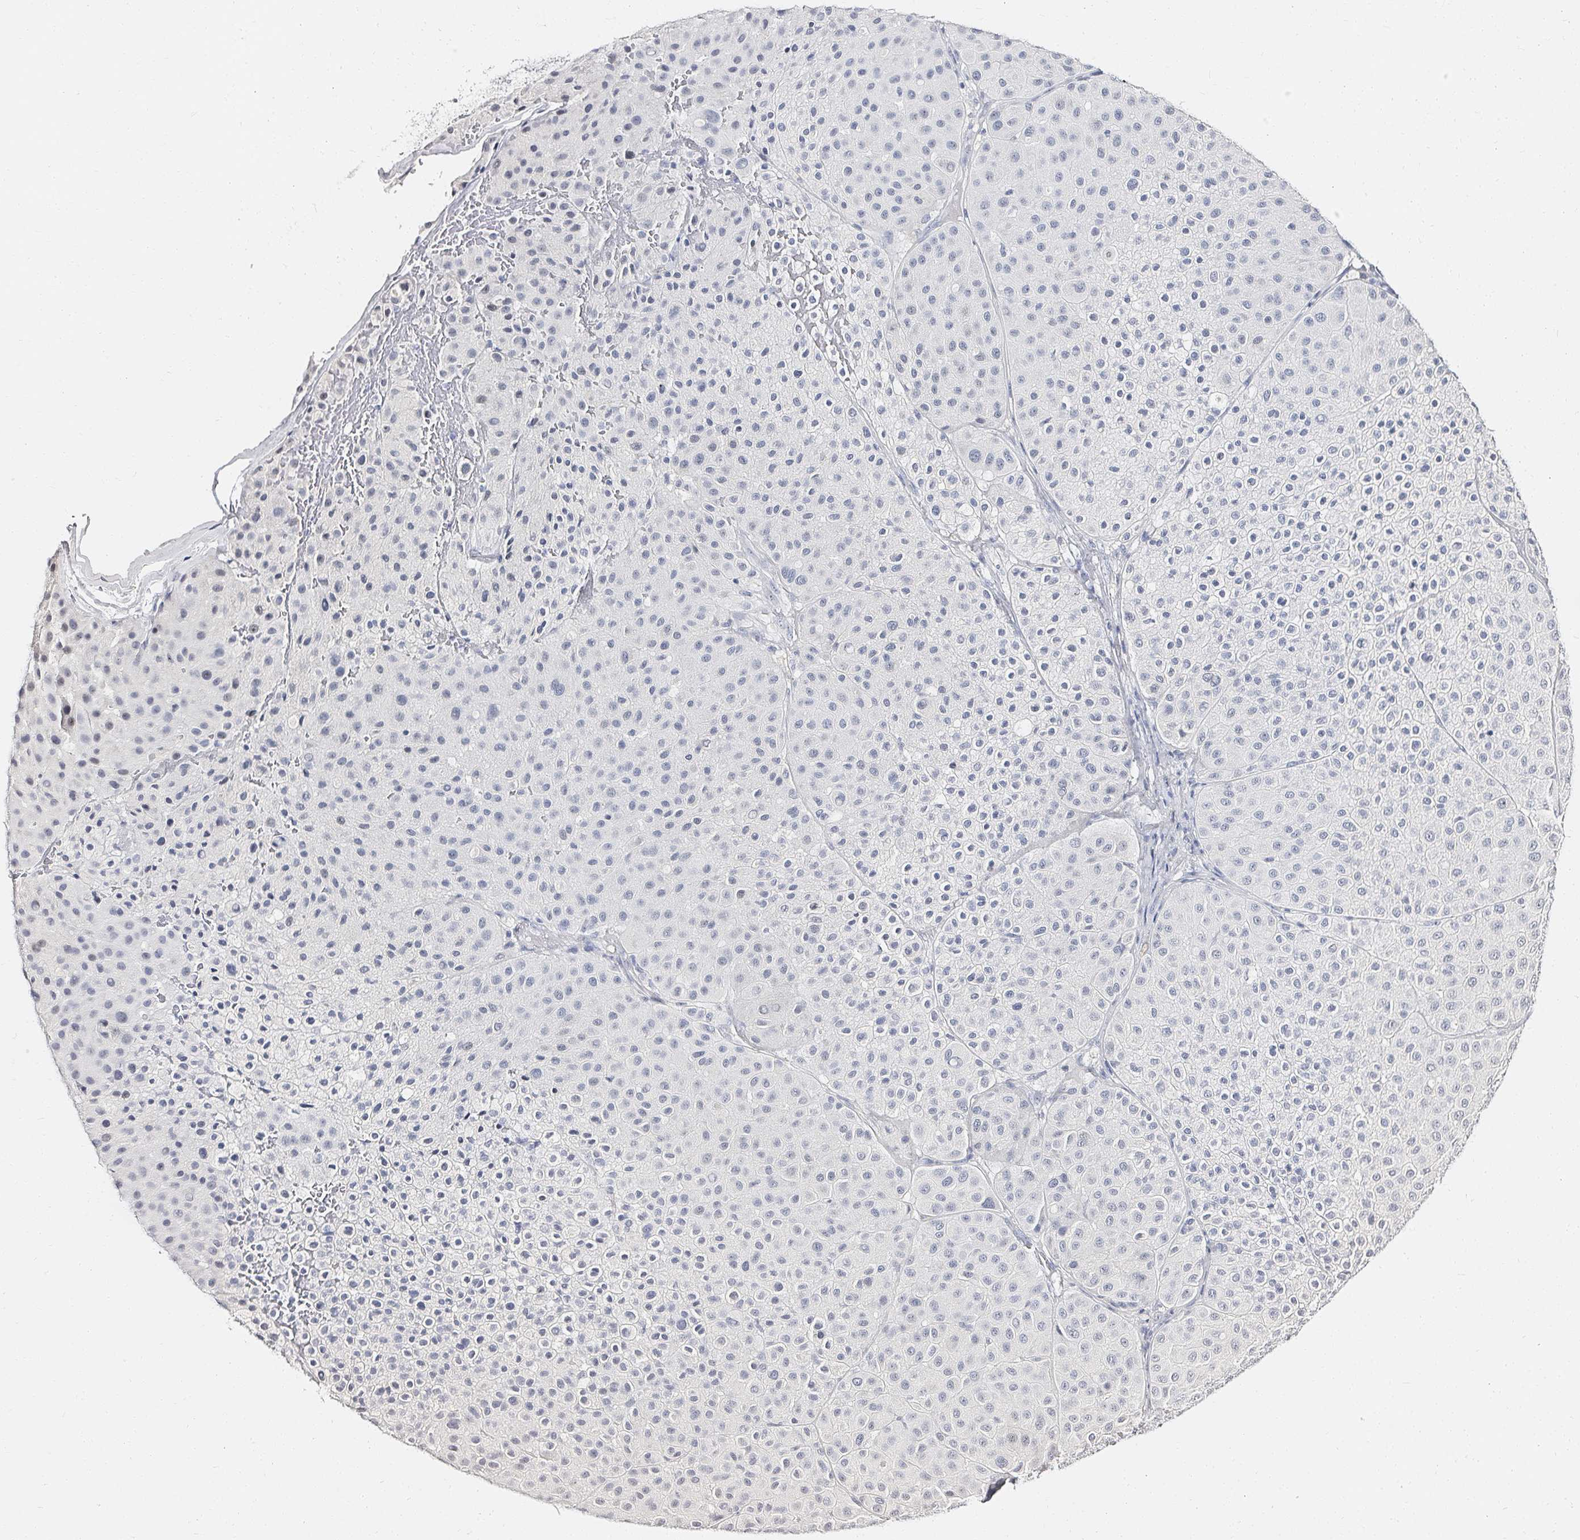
{"staining": {"intensity": "negative", "quantity": "none", "location": "none"}, "tissue": "melanoma", "cell_type": "Tumor cells", "image_type": "cancer", "snomed": [{"axis": "morphology", "description": "Malignant melanoma, Metastatic site"}, {"axis": "topography", "description": "Smooth muscle"}], "caption": "A micrograph of malignant melanoma (metastatic site) stained for a protein demonstrates no brown staining in tumor cells.", "gene": "ACAN", "patient": {"sex": "male", "age": 41}}